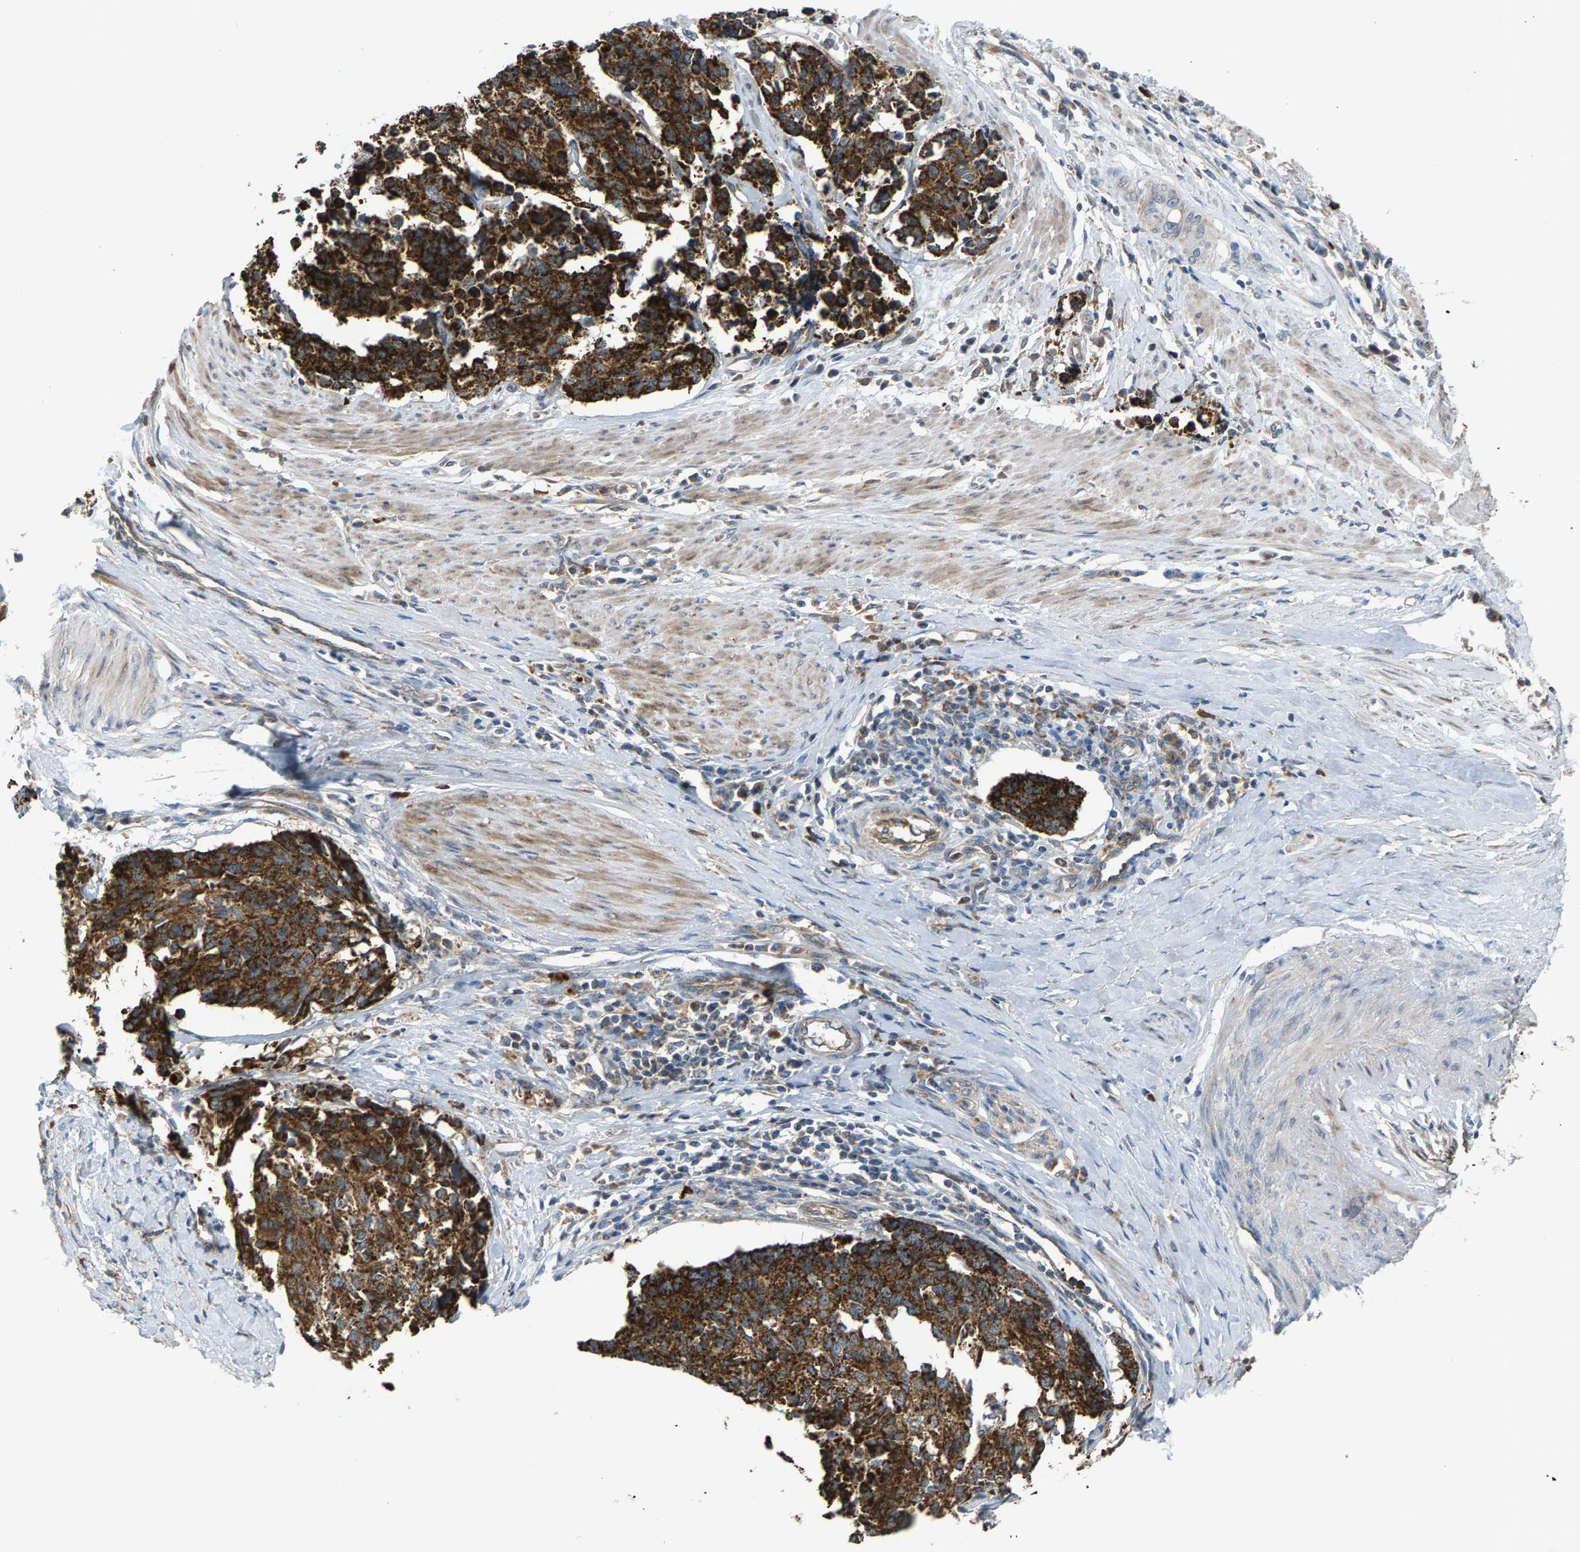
{"staining": {"intensity": "strong", "quantity": ">75%", "location": "cytoplasmic/membranous"}, "tissue": "cervical cancer", "cell_type": "Tumor cells", "image_type": "cancer", "snomed": [{"axis": "morphology", "description": "Normal tissue, NOS"}, {"axis": "morphology", "description": "Squamous cell carcinoma, NOS"}, {"axis": "topography", "description": "Cervix"}], "caption": "Strong cytoplasmic/membranous expression for a protein is seen in approximately >75% of tumor cells of squamous cell carcinoma (cervical) using IHC.", "gene": "PDCL", "patient": {"sex": "female", "age": 35}}